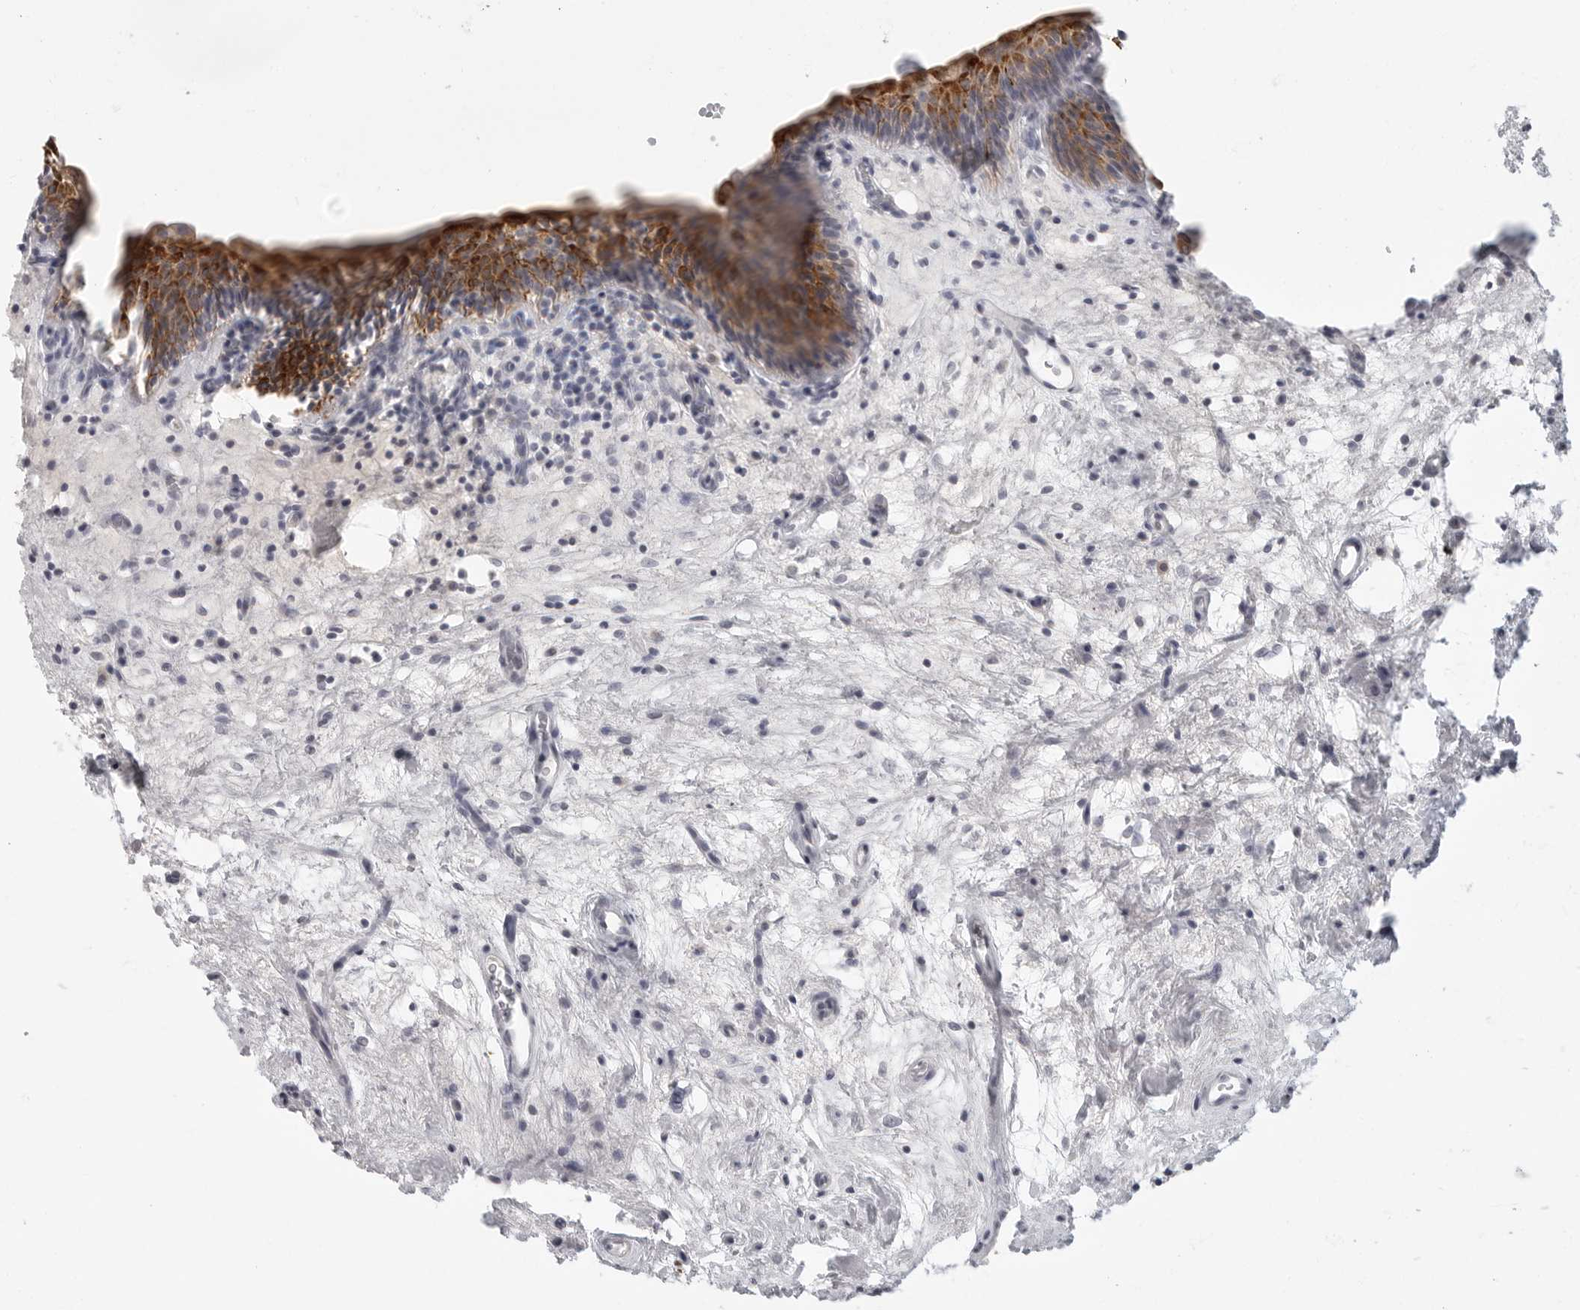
{"staining": {"intensity": "strong", "quantity": ">75%", "location": "cytoplasmic/membranous"}, "tissue": "urinary bladder", "cell_type": "Urothelial cells", "image_type": "normal", "snomed": [{"axis": "morphology", "description": "Normal tissue, NOS"}, {"axis": "topography", "description": "Urinary bladder"}], "caption": "Strong cytoplasmic/membranous expression for a protein is seen in approximately >75% of urothelial cells of unremarkable urinary bladder using immunohistochemistry.", "gene": "HMGCS2", "patient": {"sex": "male", "age": 83}}